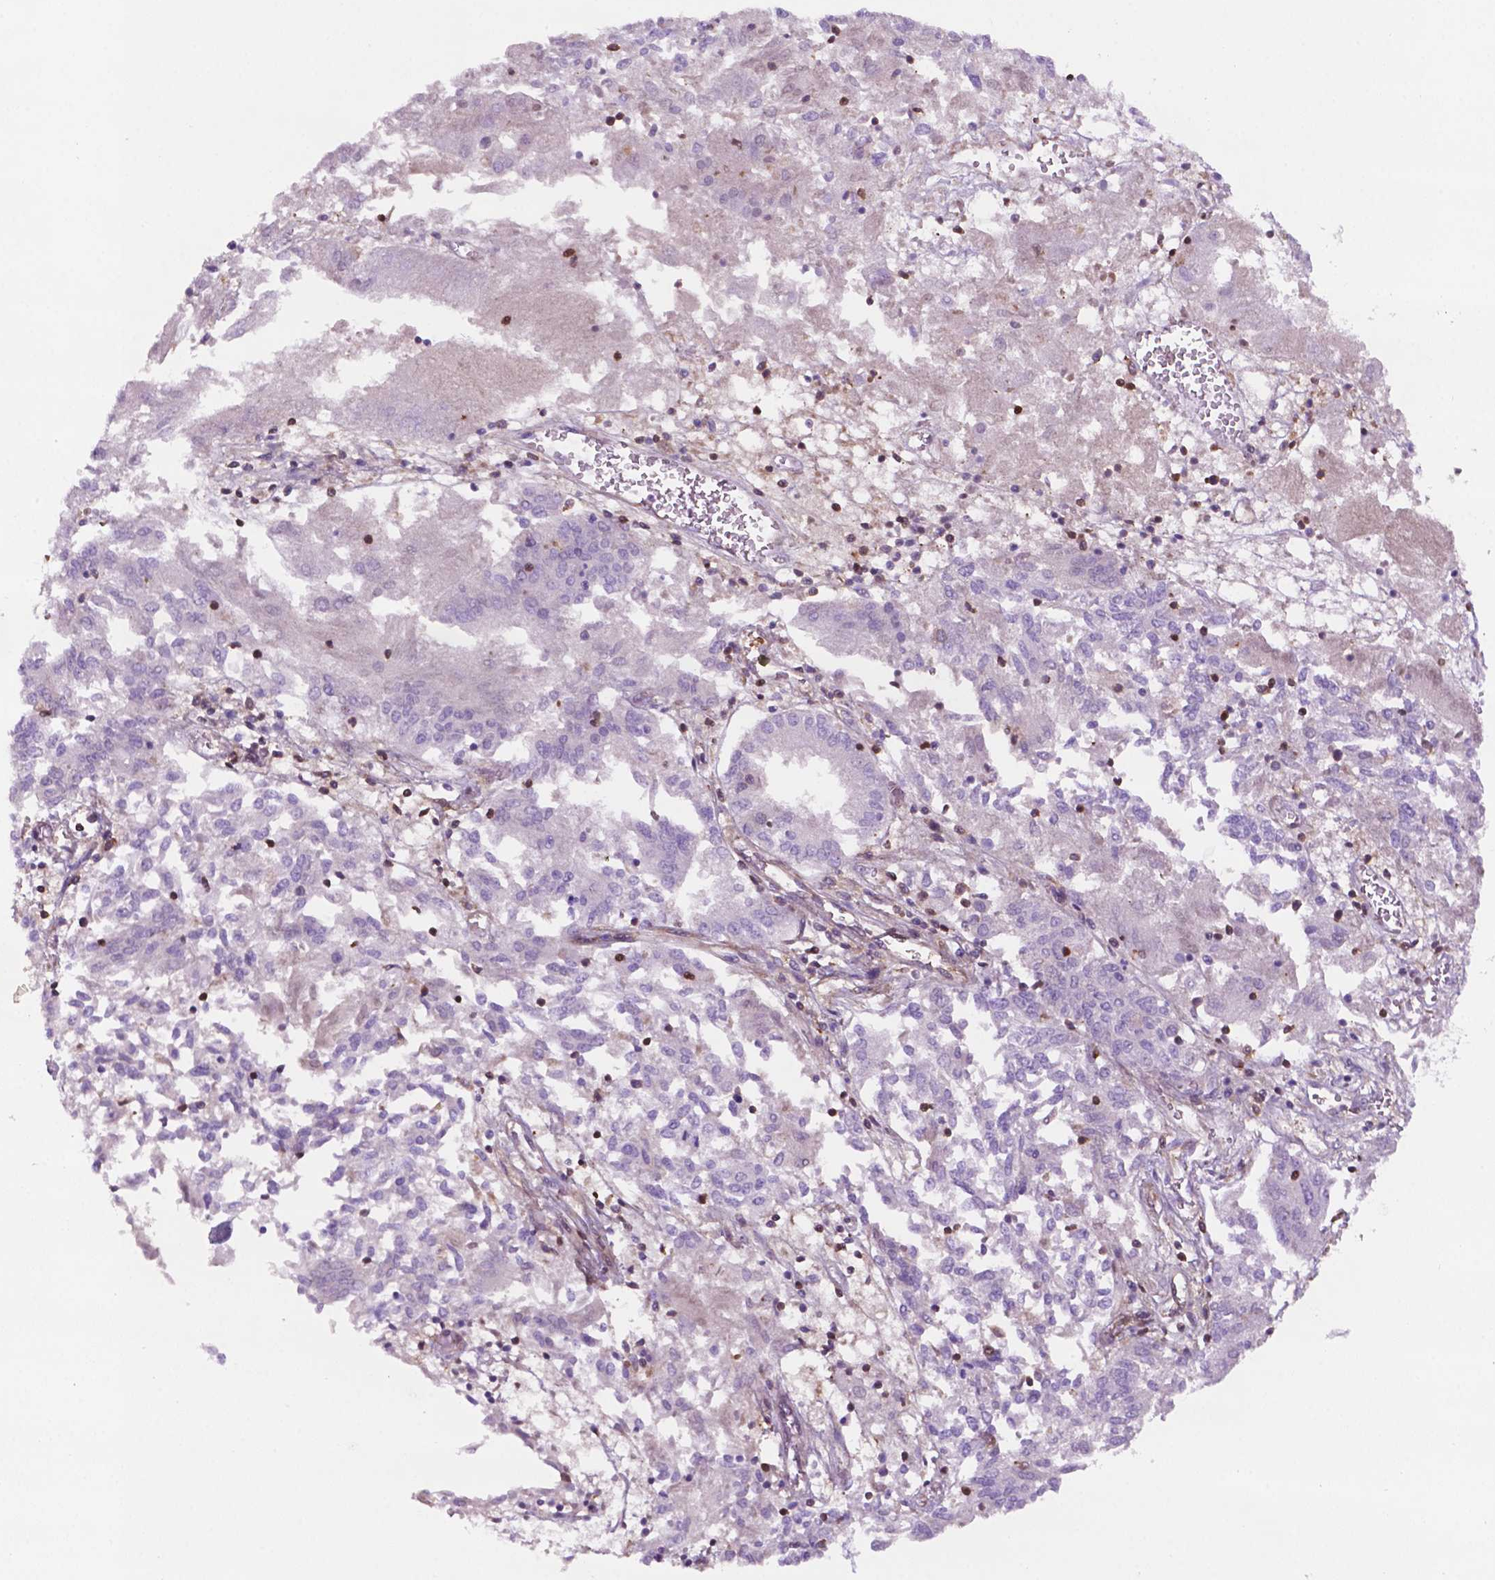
{"staining": {"intensity": "moderate", "quantity": "<25%", "location": "nuclear"}, "tissue": "endometrial cancer", "cell_type": "Tumor cells", "image_type": "cancer", "snomed": [{"axis": "morphology", "description": "Adenocarcinoma, NOS"}, {"axis": "topography", "description": "Endometrium"}], "caption": "Moderate nuclear expression is seen in approximately <25% of tumor cells in endometrial cancer (adenocarcinoma). (Stains: DAB in brown, nuclei in blue, Microscopy: brightfield microscopy at high magnification).", "gene": "DCN", "patient": {"sex": "female", "age": 54}}